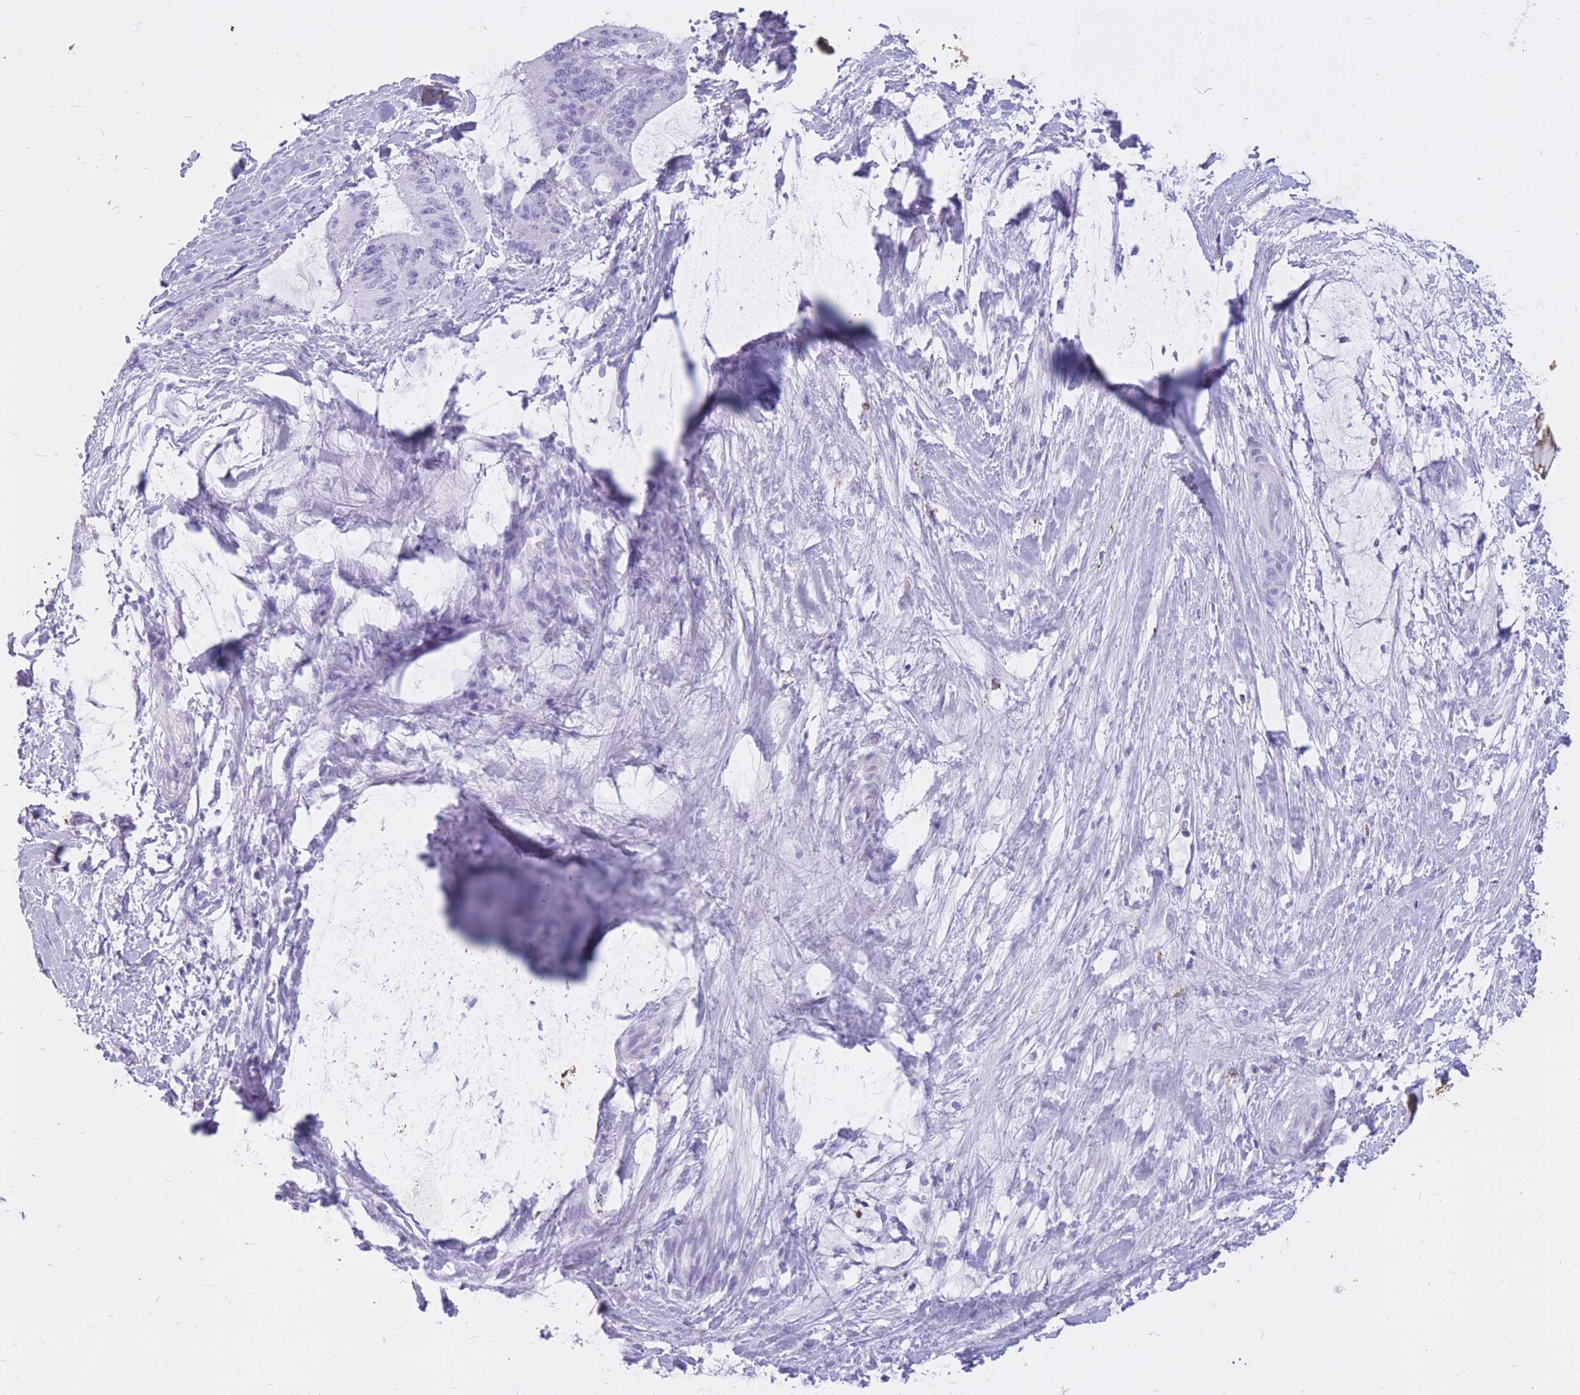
{"staining": {"intensity": "negative", "quantity": "none", "location": "none"}, "tissue": "liver cancer", "cell_type": "Tumor cells", "image_type": "cancer", "snomed": [{"axis": "morphology", "description": "Normal tissue, NOS"}, {"axis": "morphology", "description": "Cholangiocarcinoma"}, {"axis": "topography", "description": "Liver"}, {"axis": "topography", "description": "Peripheral nerve tissue"}], "caption": "IHC of human liver cancer (cholangiocarcinoma) demonstrates no positivity in tumor cells.", "gene": "CYP21A2", "patient": {"sex": "female", "age": 73}}